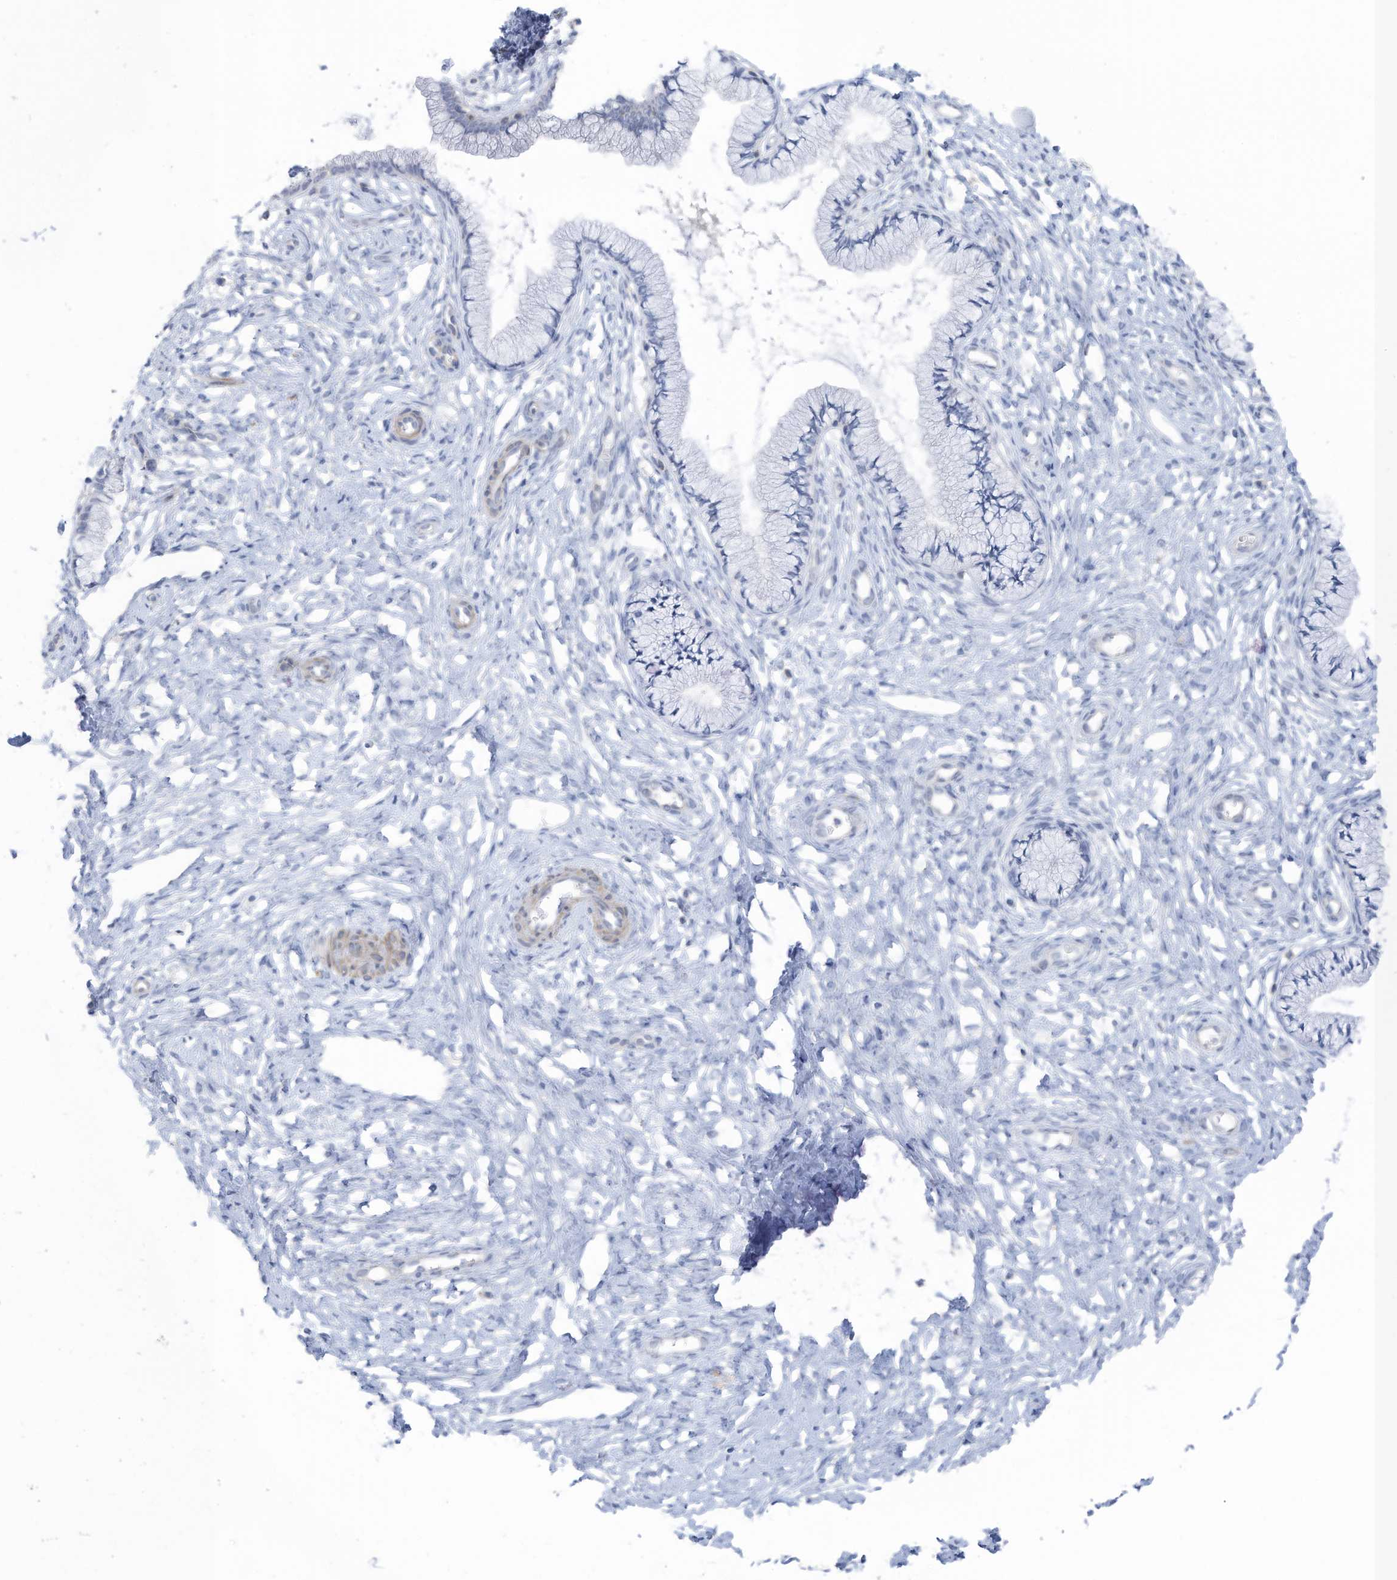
{"staining": {"intensity": "negative", "quantity": "none", "location": "none"}, "tissue": "cervix", "cell_type": "Glandular cells", "image_type": "normal", "snomed": [{"axis": "morphology", "description": "Normal tissue, NOS"}, {"axis": "topography", "description": "Cervix"}], "caption": "Image shows no significant protein expression in glandular cells of normal cervix.", "gene": "ZNF846", "patient": {"sex": "female", "age": 36}}